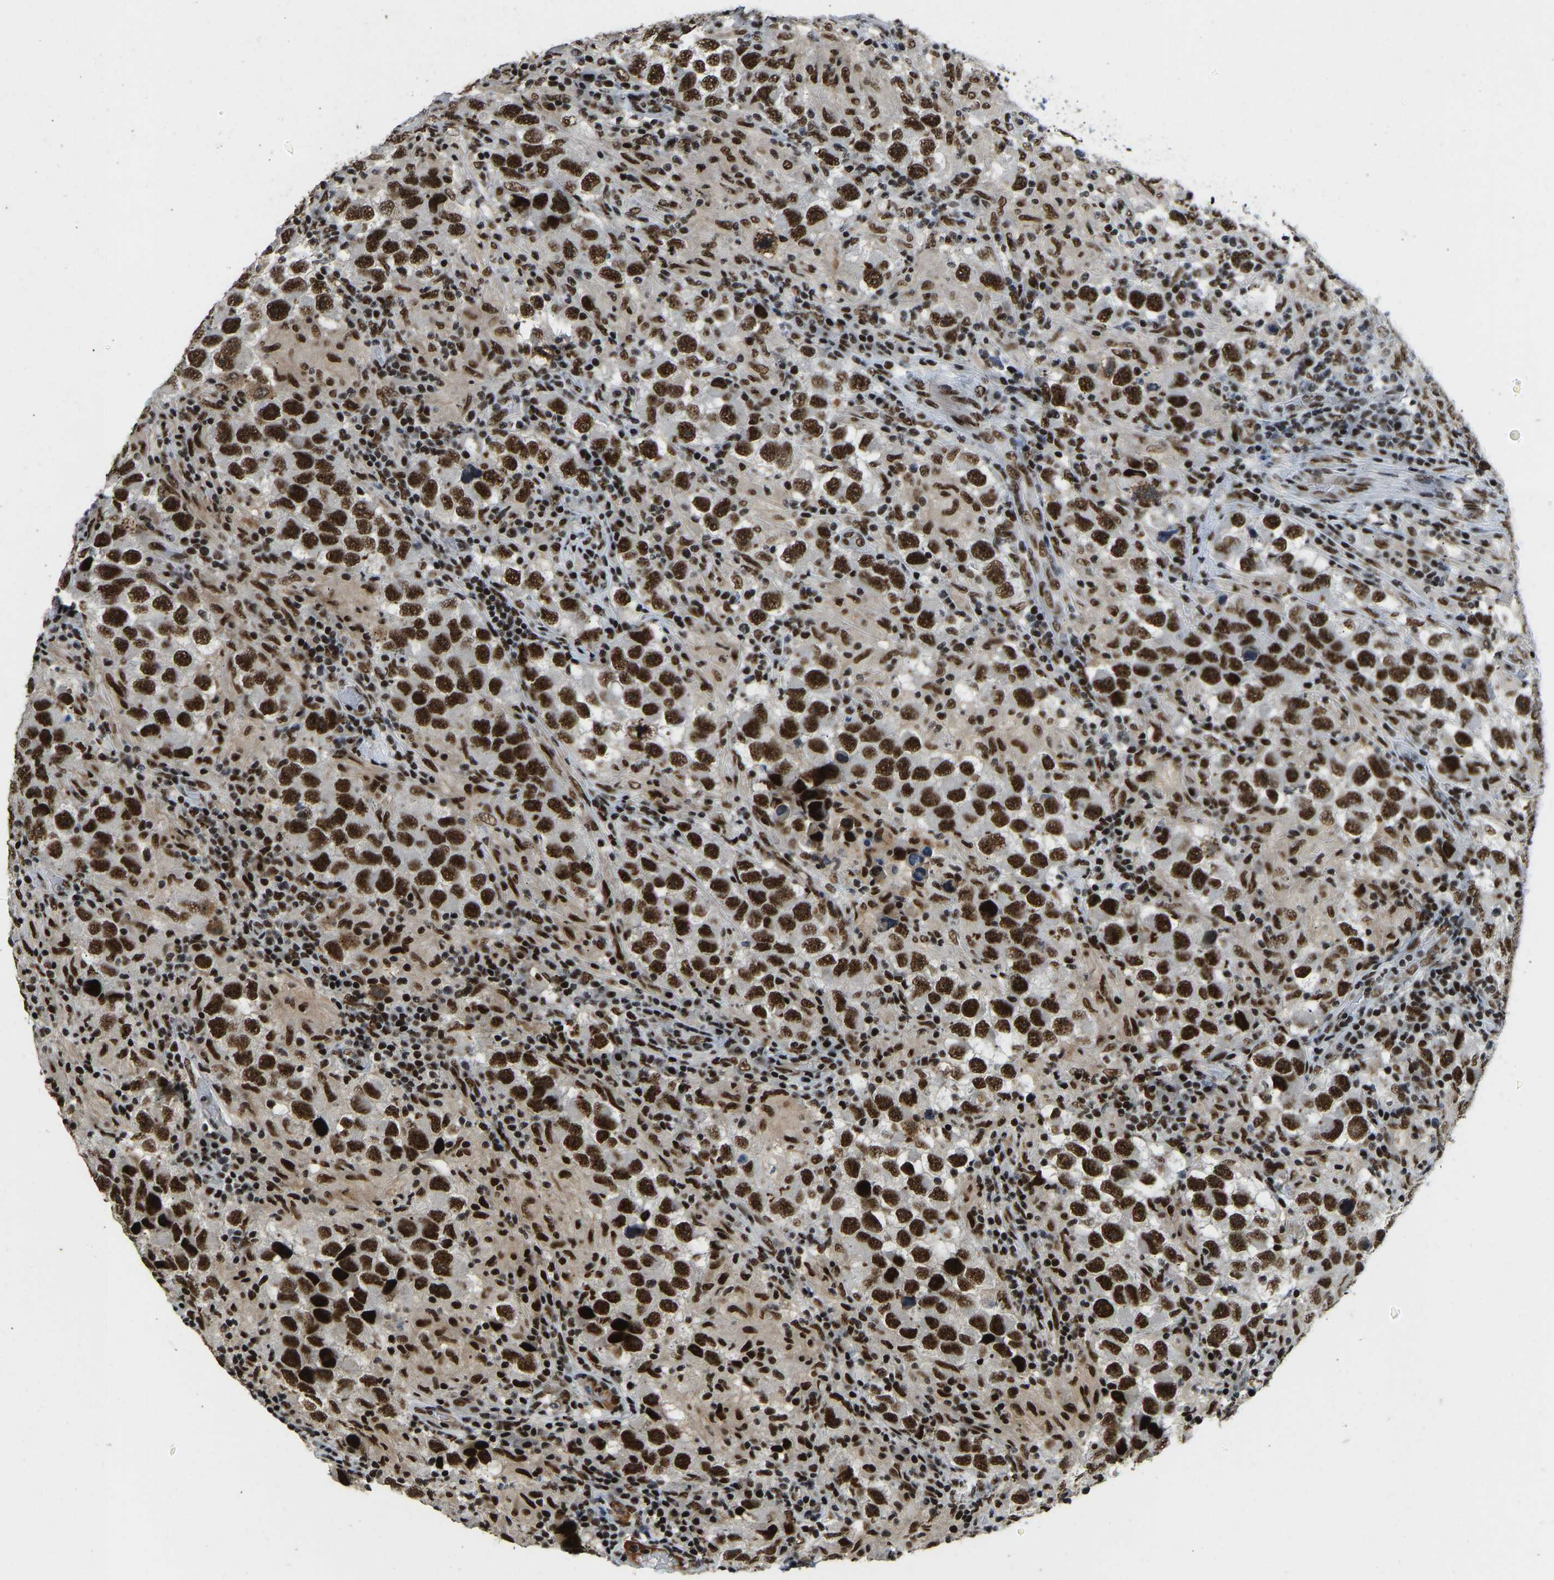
{"staining": {"intensity": "strong", "quantity": ">75%", "location": "nuclear"}, "tissue": "testis cancer", "cell_type": "Tumor cells", "image_type": "cancer", "snomed": [{"axis": "morphology", "description": "Carcinoma, Embryonal, NOS"}, {"axis": "topography", "description": "Testis"}], "caption": "An image of human embryonal carcinoma (testis) stained for a protein demonstrates strong nuclear brown staining in tumor cells.", "gene": "FOXK1", "patient": {"sex": "male", "age": 21}}